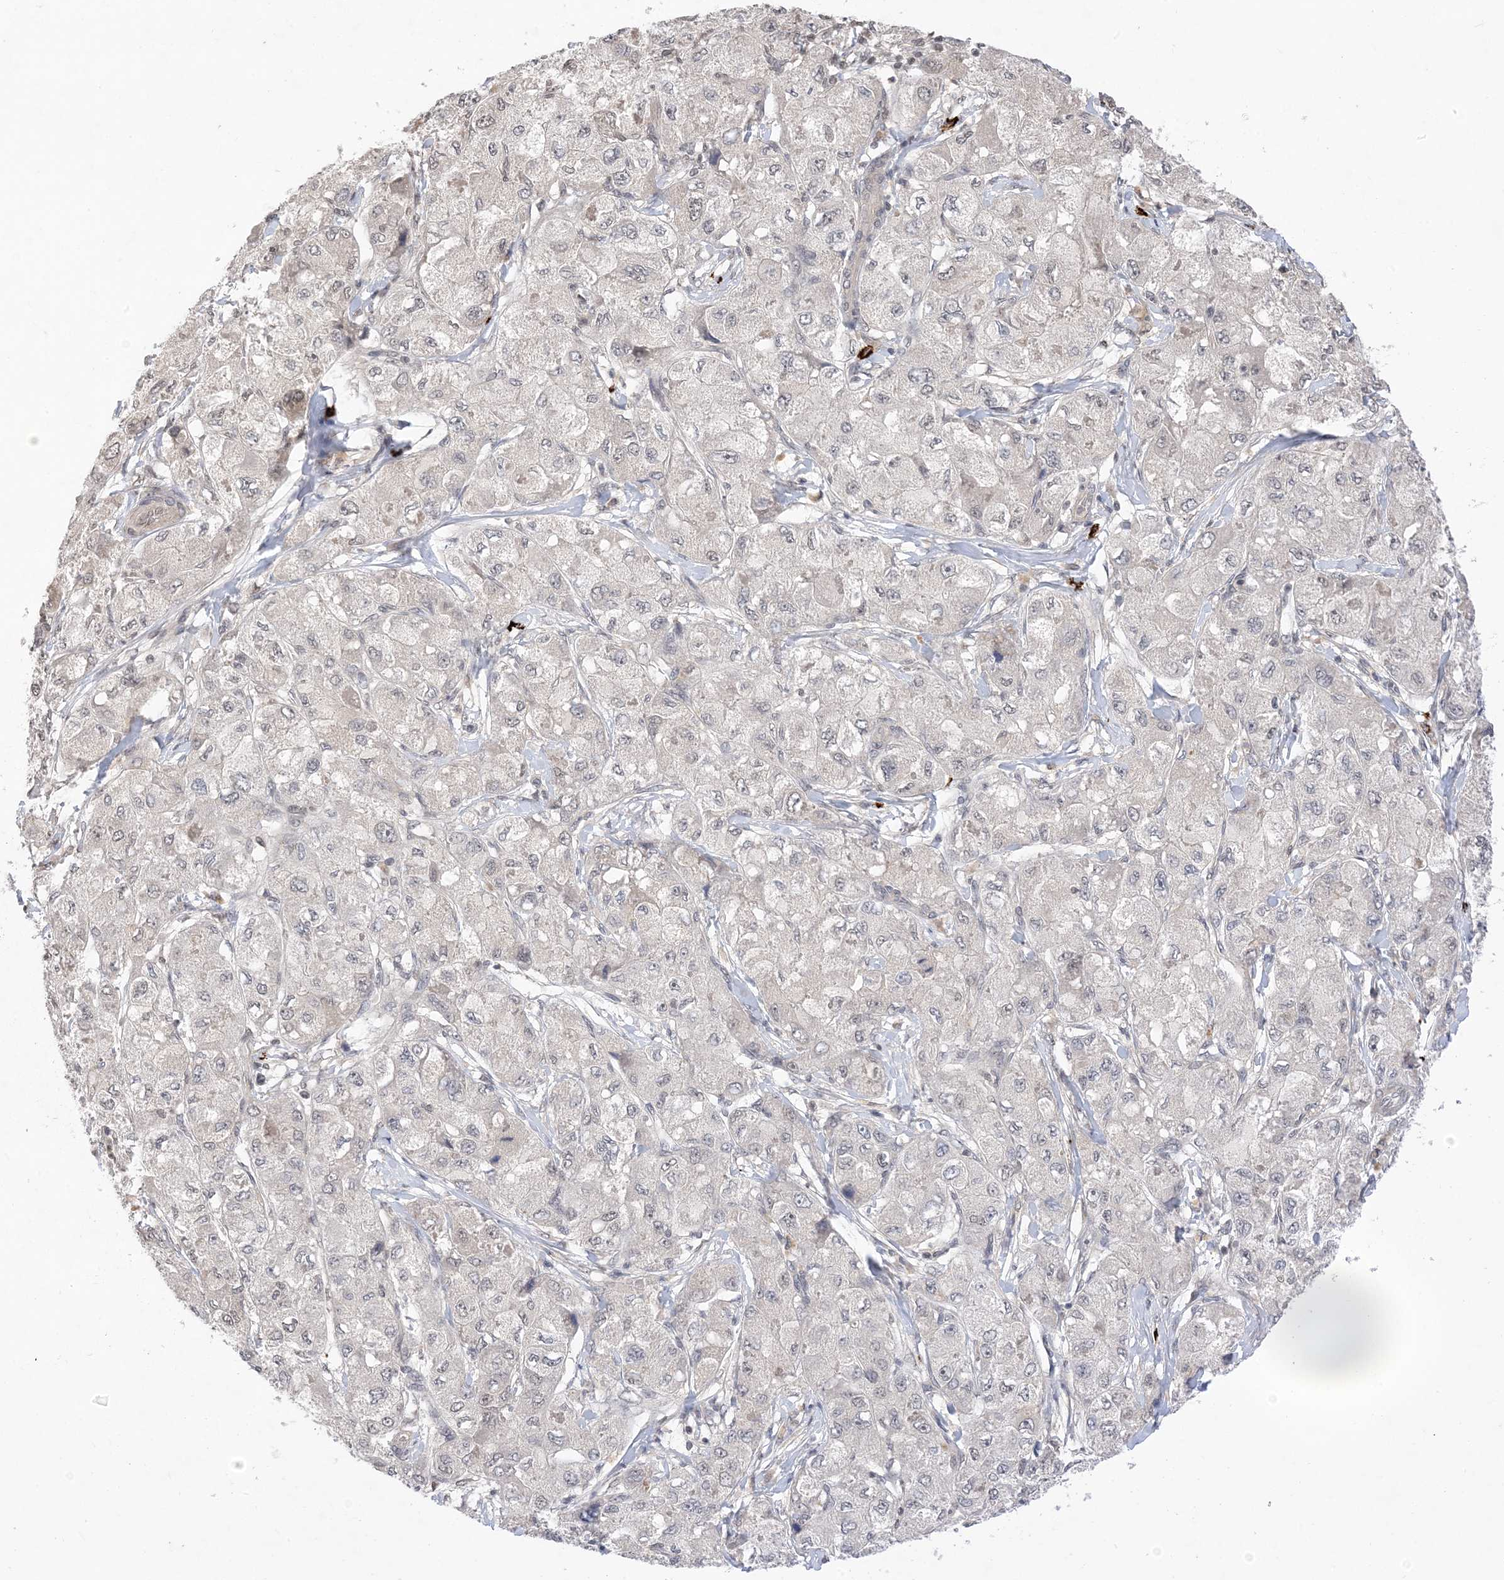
{"staining": {"intensity": "negative", "quantity": "none", "location": "none"}, "tissue": "liver cancer", "cell_type": "Tumor cells", "image_type": "cancer", "snomed": [{"axis": "morphology", "description": "Carcinoma, Hepatocellular, NOS"}, {"axis": "topography", "description": "Liver"}], "caption": "Hepatocellular carcinoma (liver) stained for a protein using immunohistochemistry shows no staining tumor cells.", "gene": "RANBP9", "patient": {"sex": "male", "age": 80}}